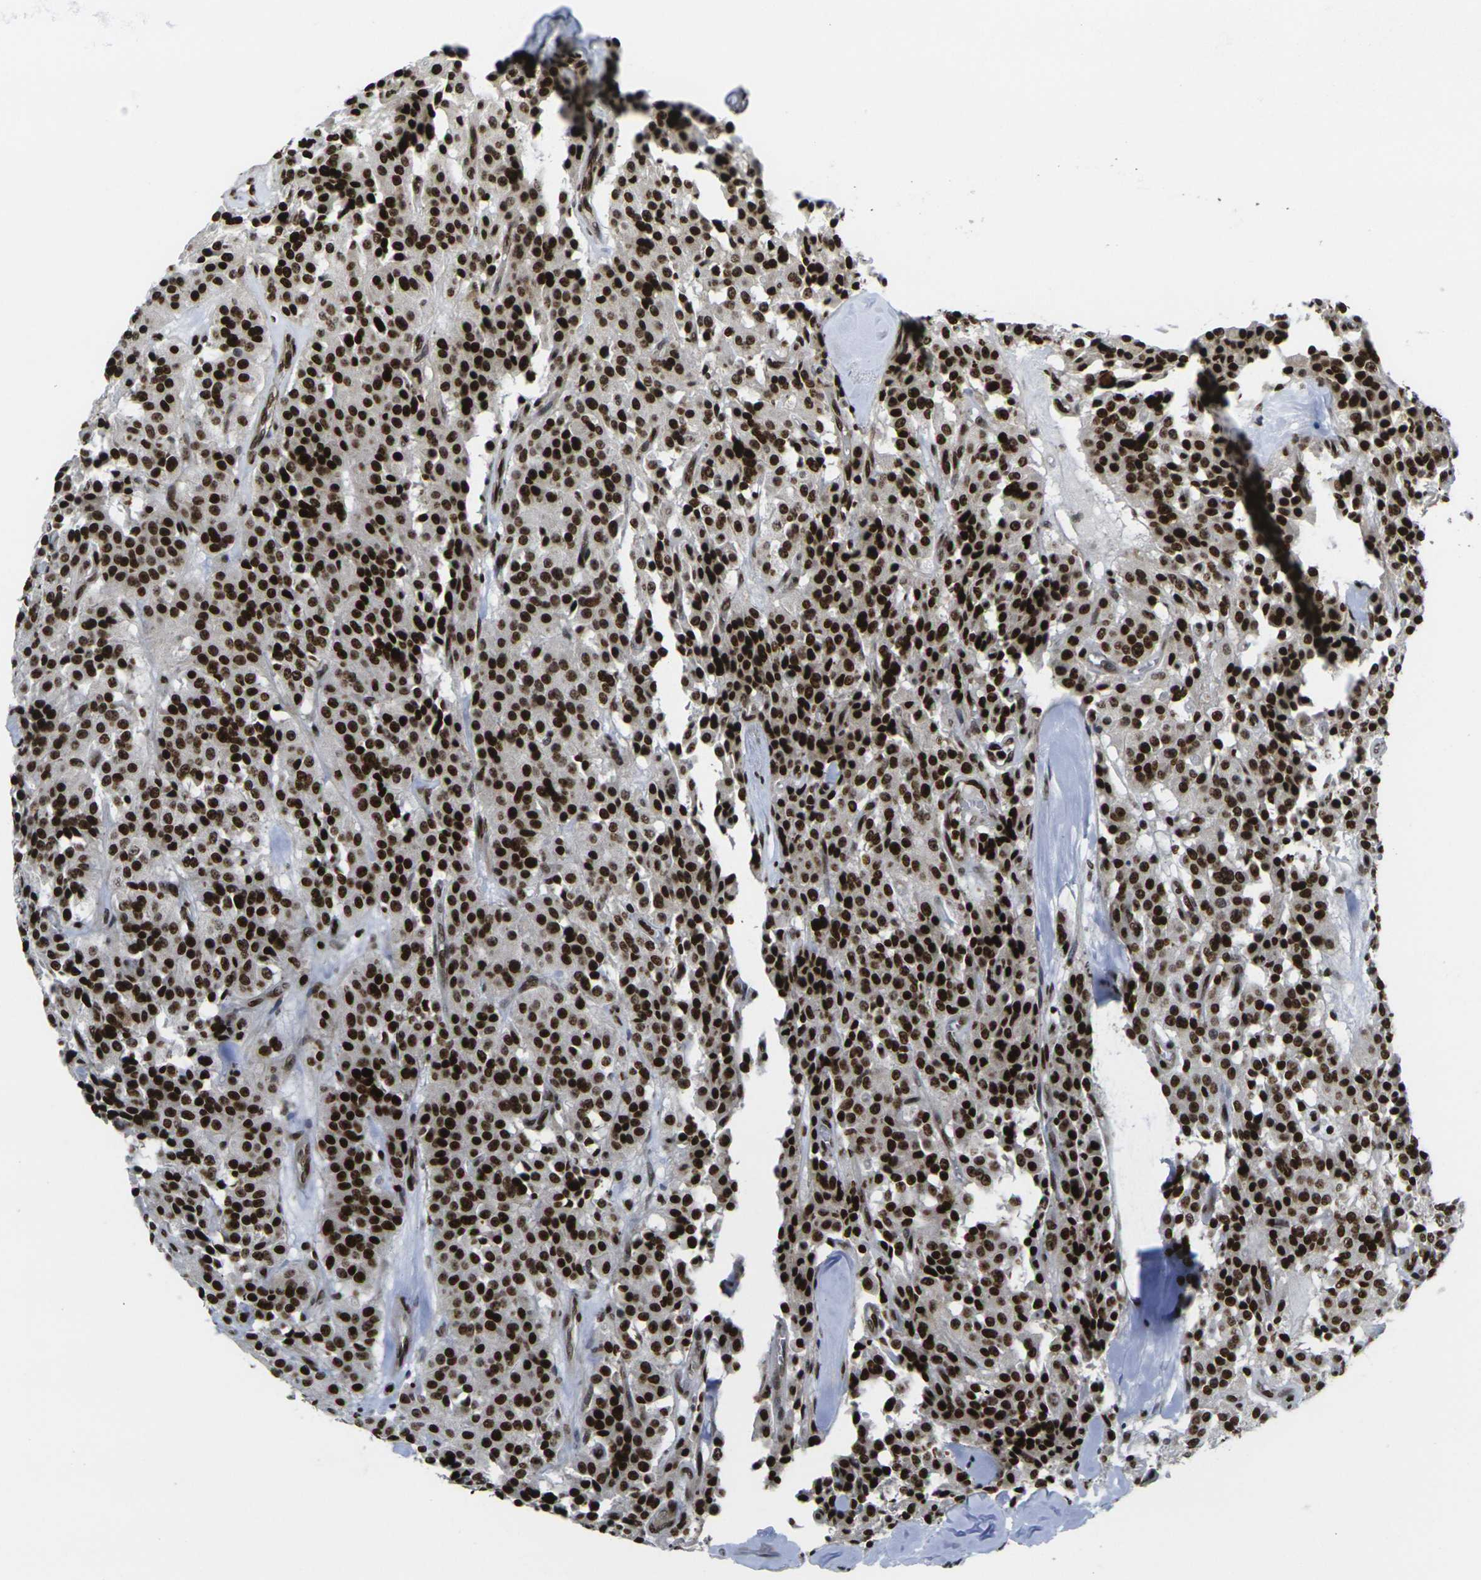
{"staining": {"intensity": "strong", "quantity": ">75%", "location": "nuclear"}, "tissue": "carcinoid", "cell_type": "Tumor cells", "image_type": "cancer", "snomed": [{"axis": "morphology", "description": "Carcinoid, malignant, NOS"}, {"axis": "topography", "description": "Lung"}], "caption": "Carcinoid stained for a protein (brown) displays strong nuclear positive staining in about >75% of tumor cells.", "gene": "H1-10", "patient": {"sex": "male", "age": 30}}